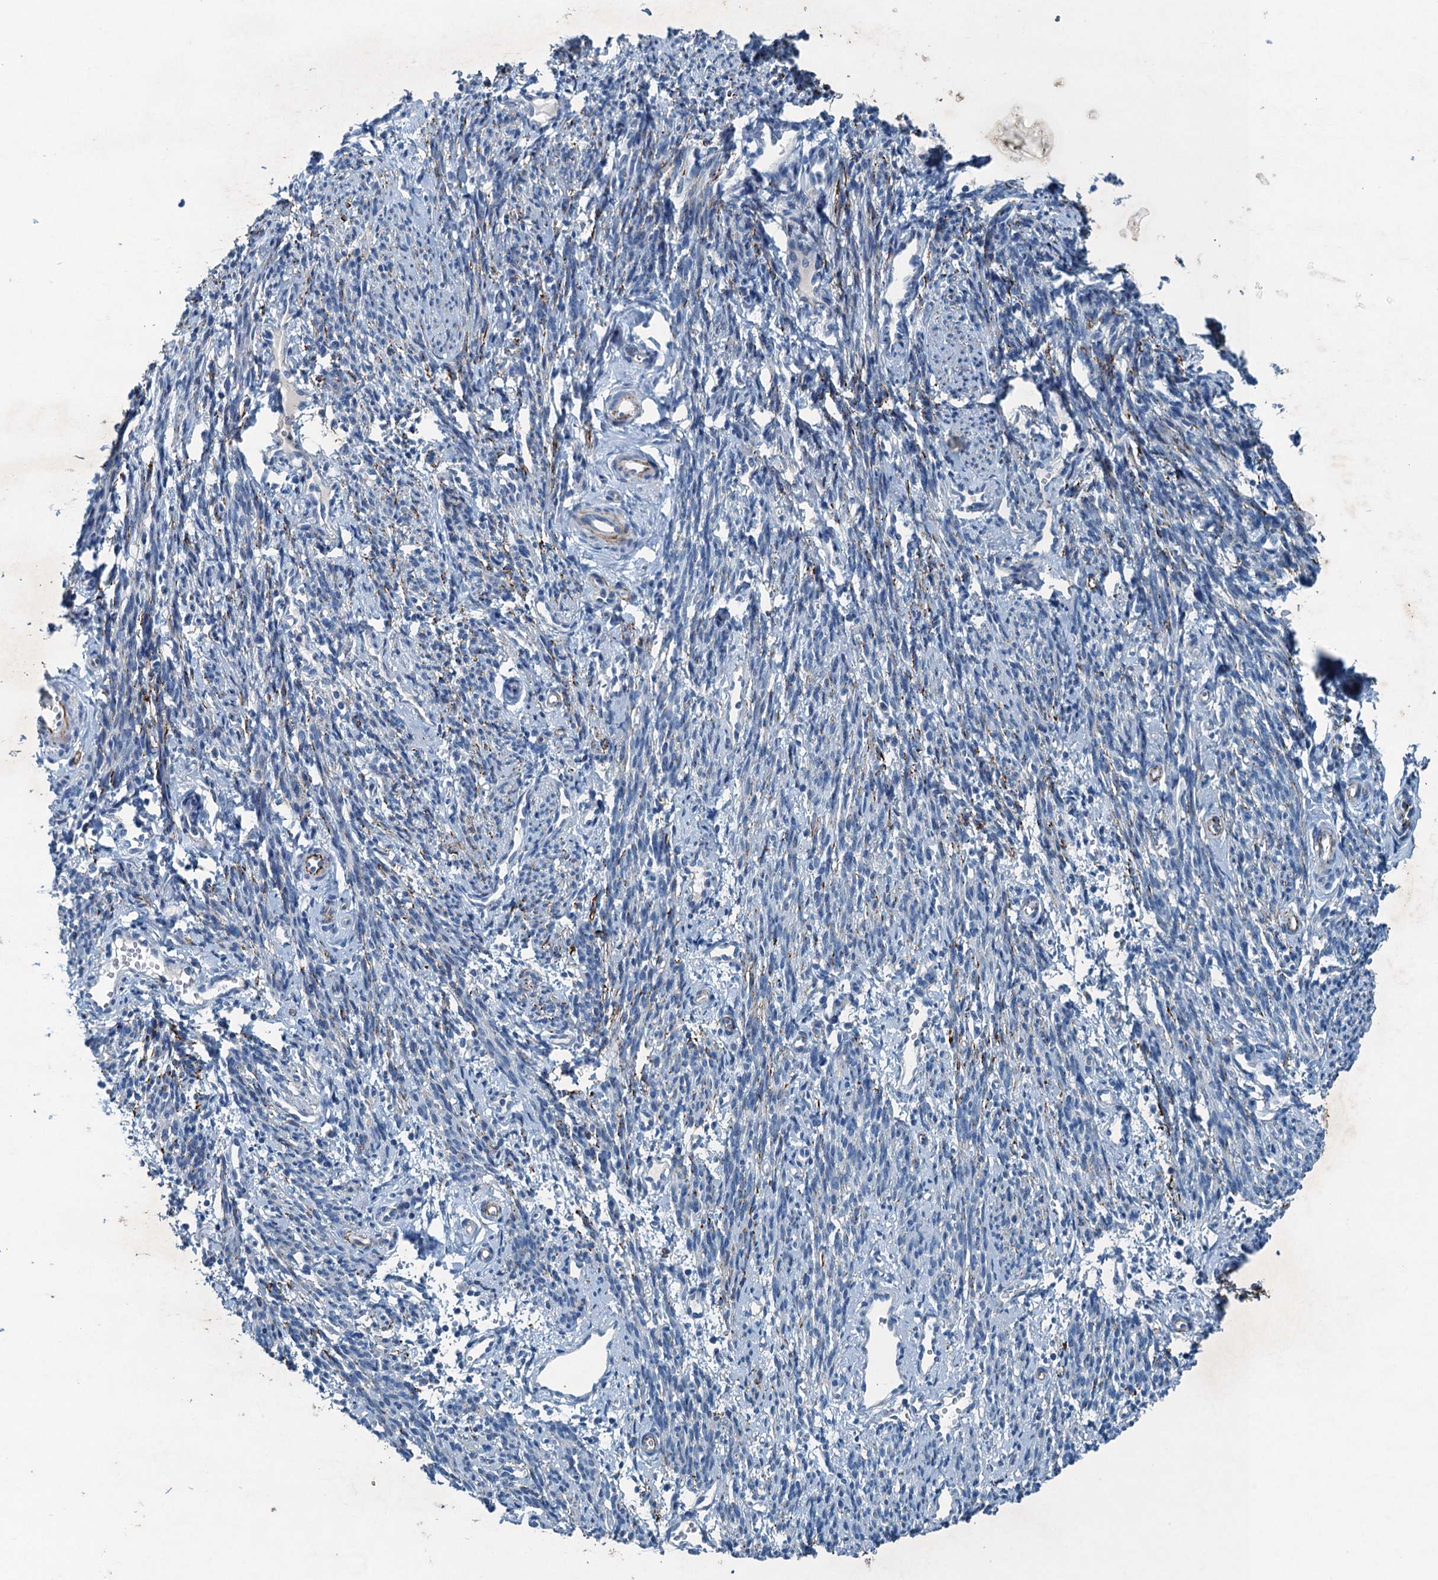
{"staining": {"intensity": "negative", "quantity": "none", "location": "none"}, "tissue": "smooth muscle", "cell_type": "Smooth muscle cells", "image_type": "normal", "snomed": [{"axis": "morphology", "description": "Normal tissue, NOS"}, {"axis": "topography", "description": "Smooth muscle"}, {"axis": "topography", "description": "Uterus"}], "caption": "The IHC histopathology image has no significant staining in smooth muscle cells of smooth muscle.", "gene": "CBLIF", "patient": {"sex": "female", "age": 59}}